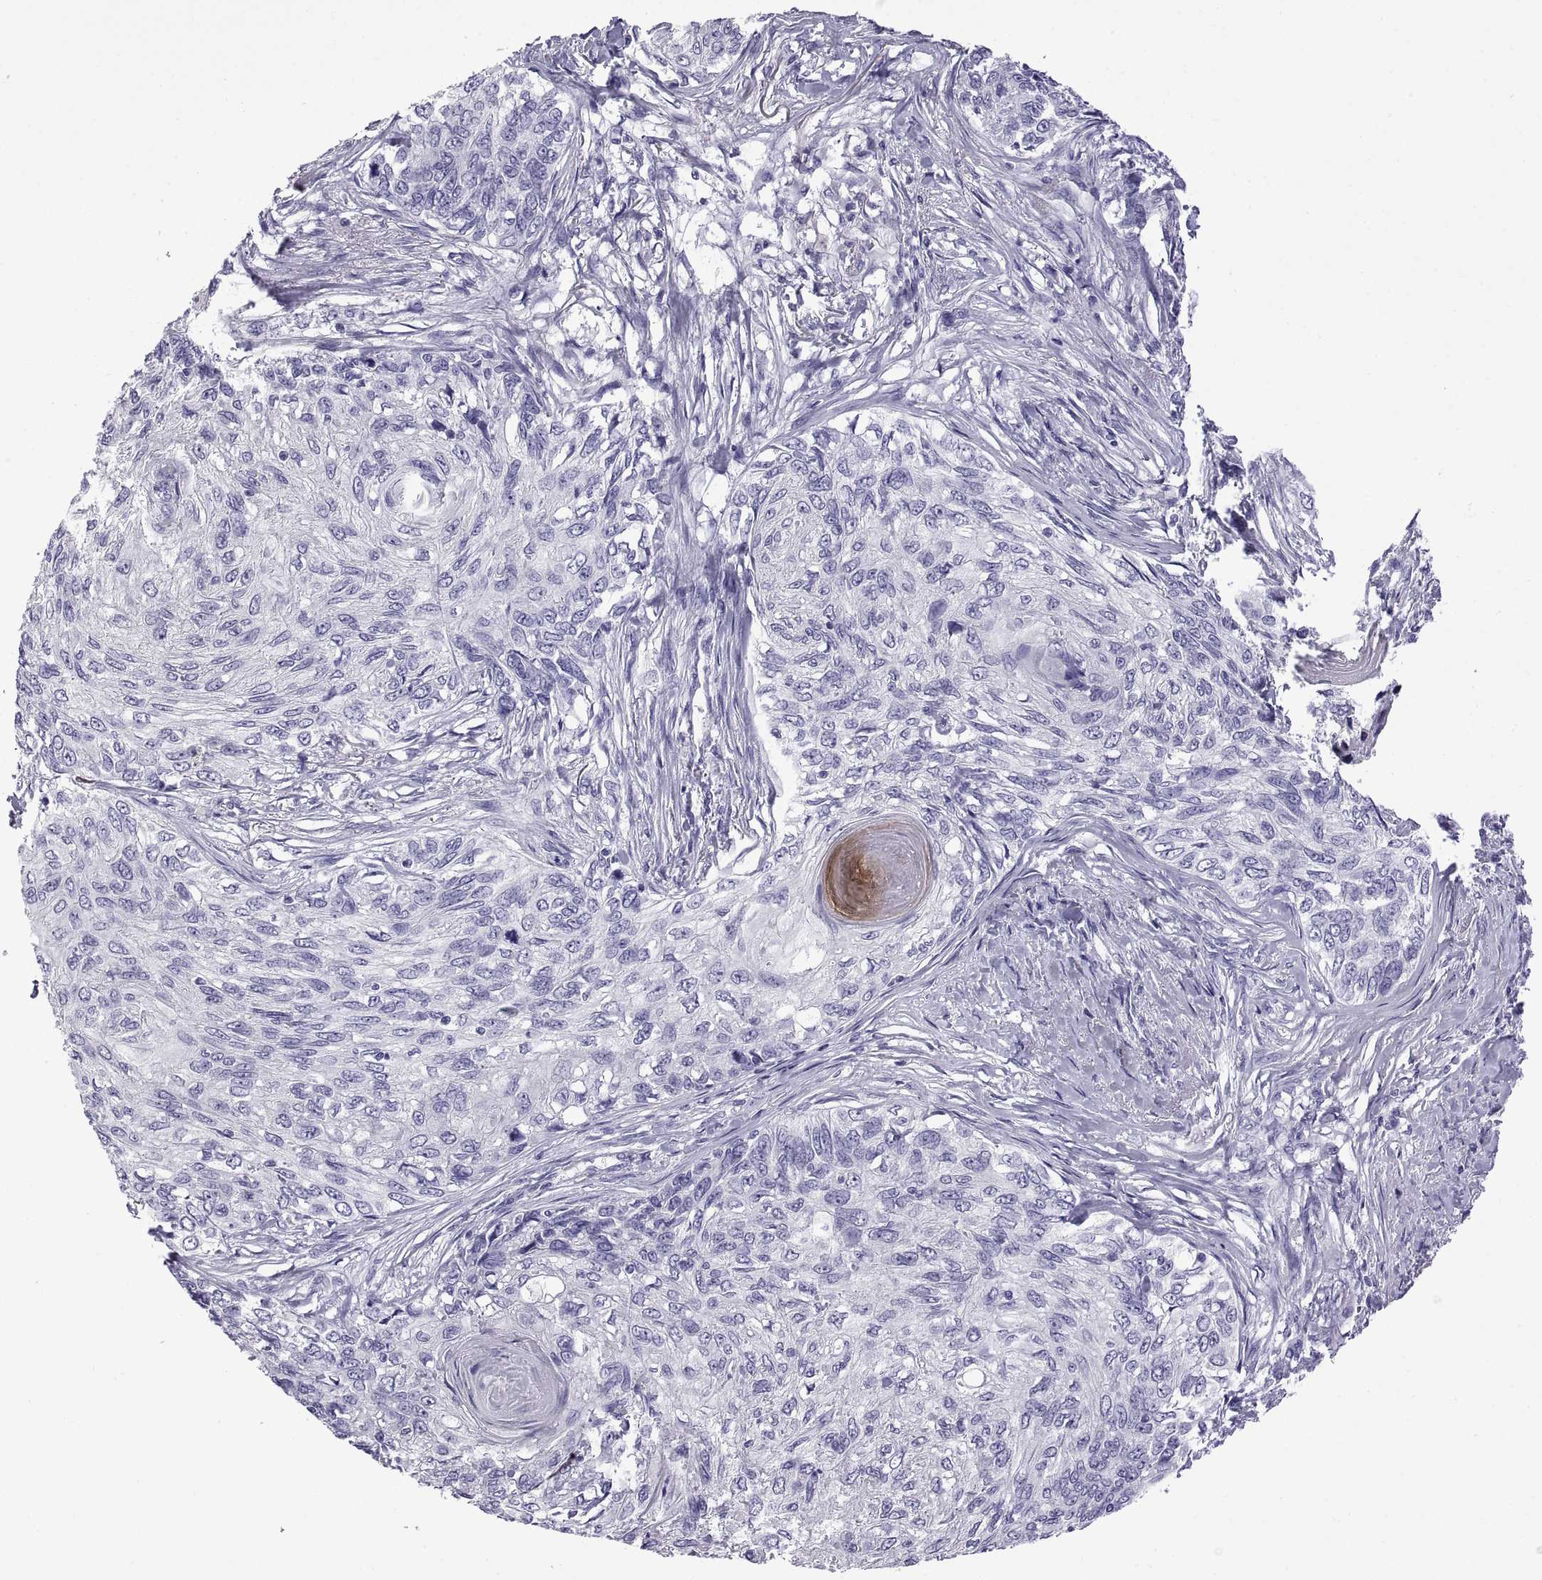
{"staining": {"intensity": "negative", "quantity": "none", "location": "none"}, "tissue": "skin cancer", "cell_type": "Tumor cells", "image_type": "cancer", "snomed": [{"axis": "morphology", "description": "Squamous cell carcinoma, NOS"}, {"axis": "topography", "description": "Skin"}], "caption": "A histopathology image of skin cancer stained for a protein shows no brown staining in tumor cells.", "gene": "SPDYE1", "patient": {"sex": "male", "age": 92}}